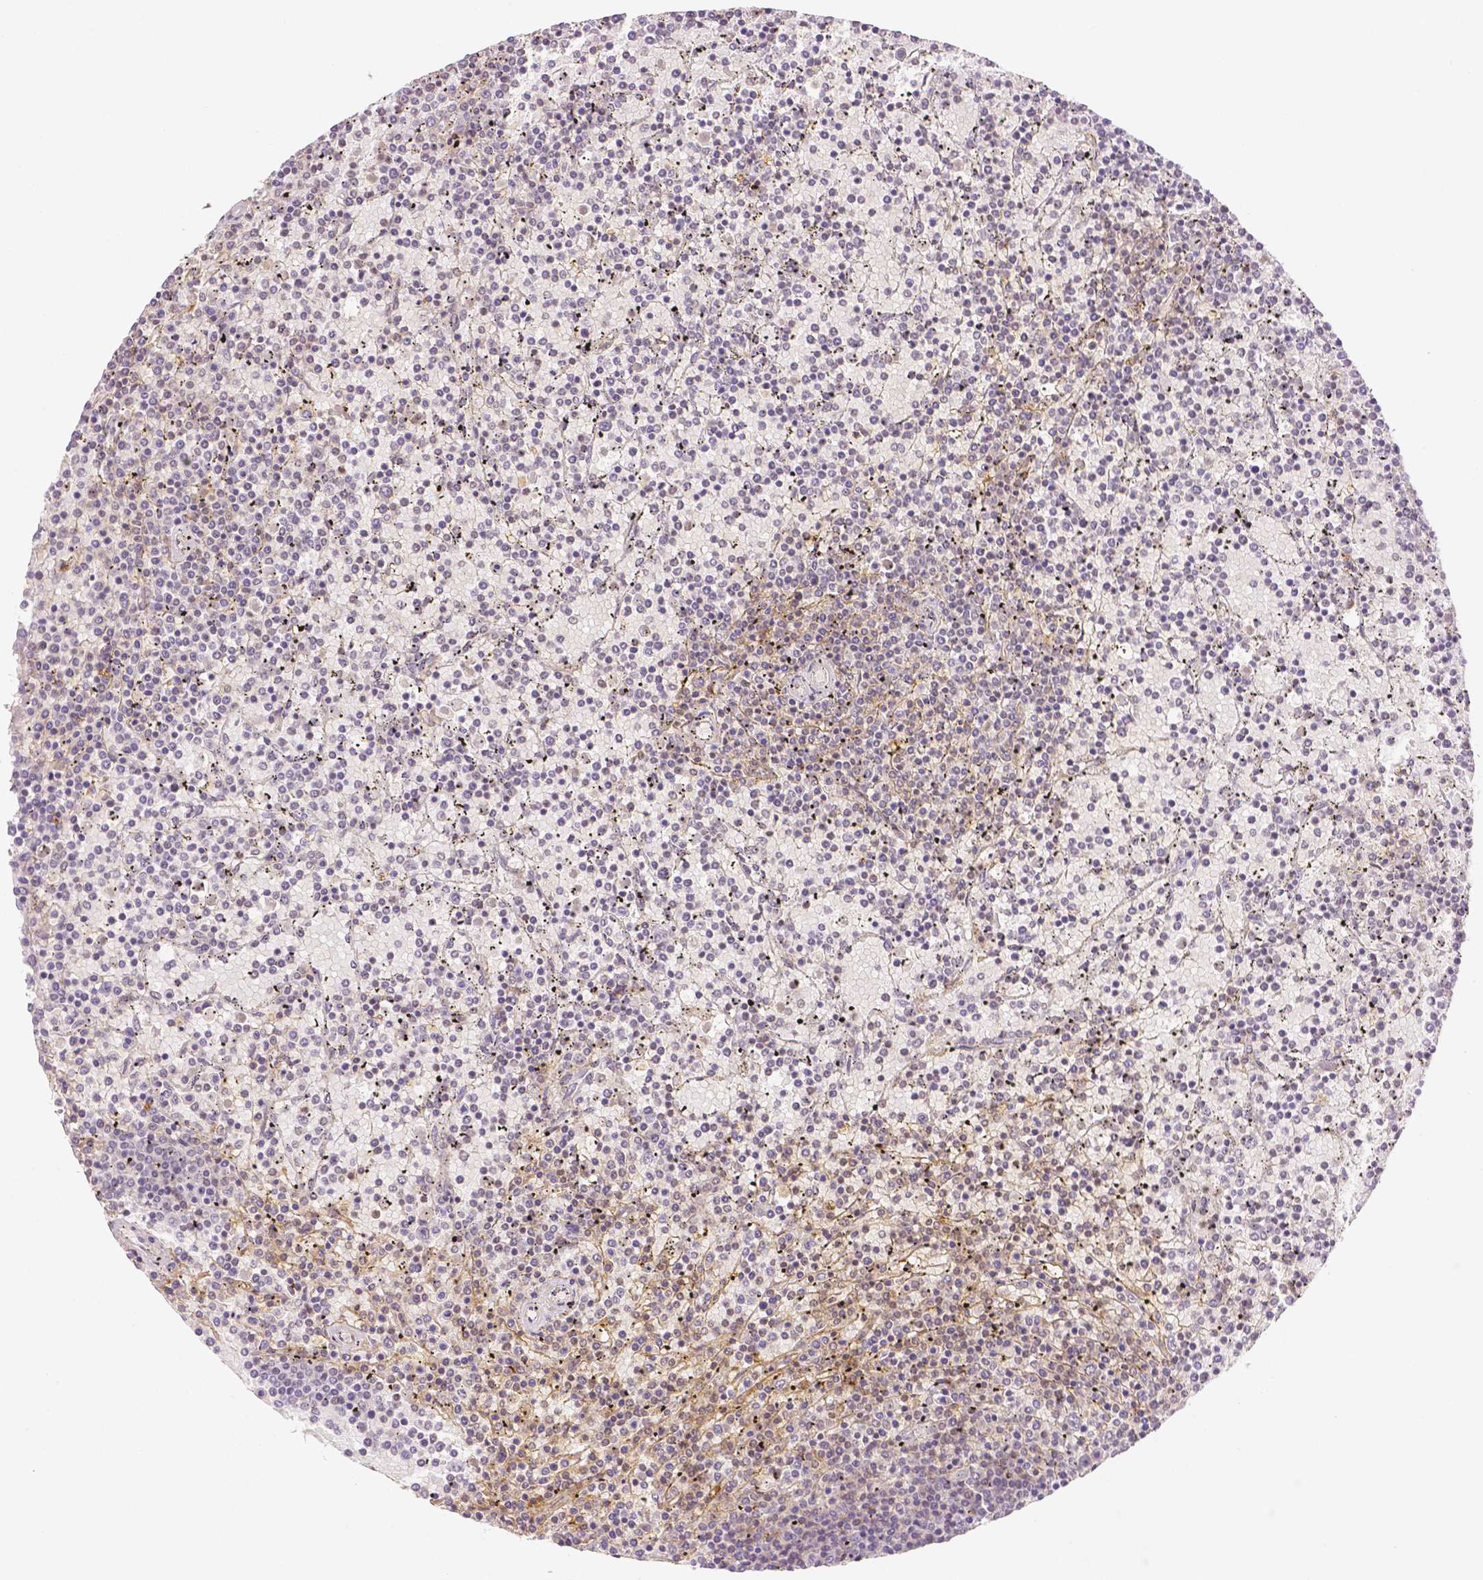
{"staining": {"intensity": "negative", "quantity": "none", "location": "none"}, "tissue": "lymphoma", "cell_type": "Tumor cells", "image_type": "cancer", "snomed": [{"axis": "morphology", "description": "Malignant lymphoma, non-Hodgkin's type, Low grade"}, {"axis": "topography", "description": "Spleen"}], "caption": "This is a histopathology image of immunohistochemistry (IHC) staining of malignant lymphoma, non-Hodgkin's type (low-grade), which shows no staining in tumor cells.", "gene": "THY1", "patient": {"sex": "female", "age": 77}}